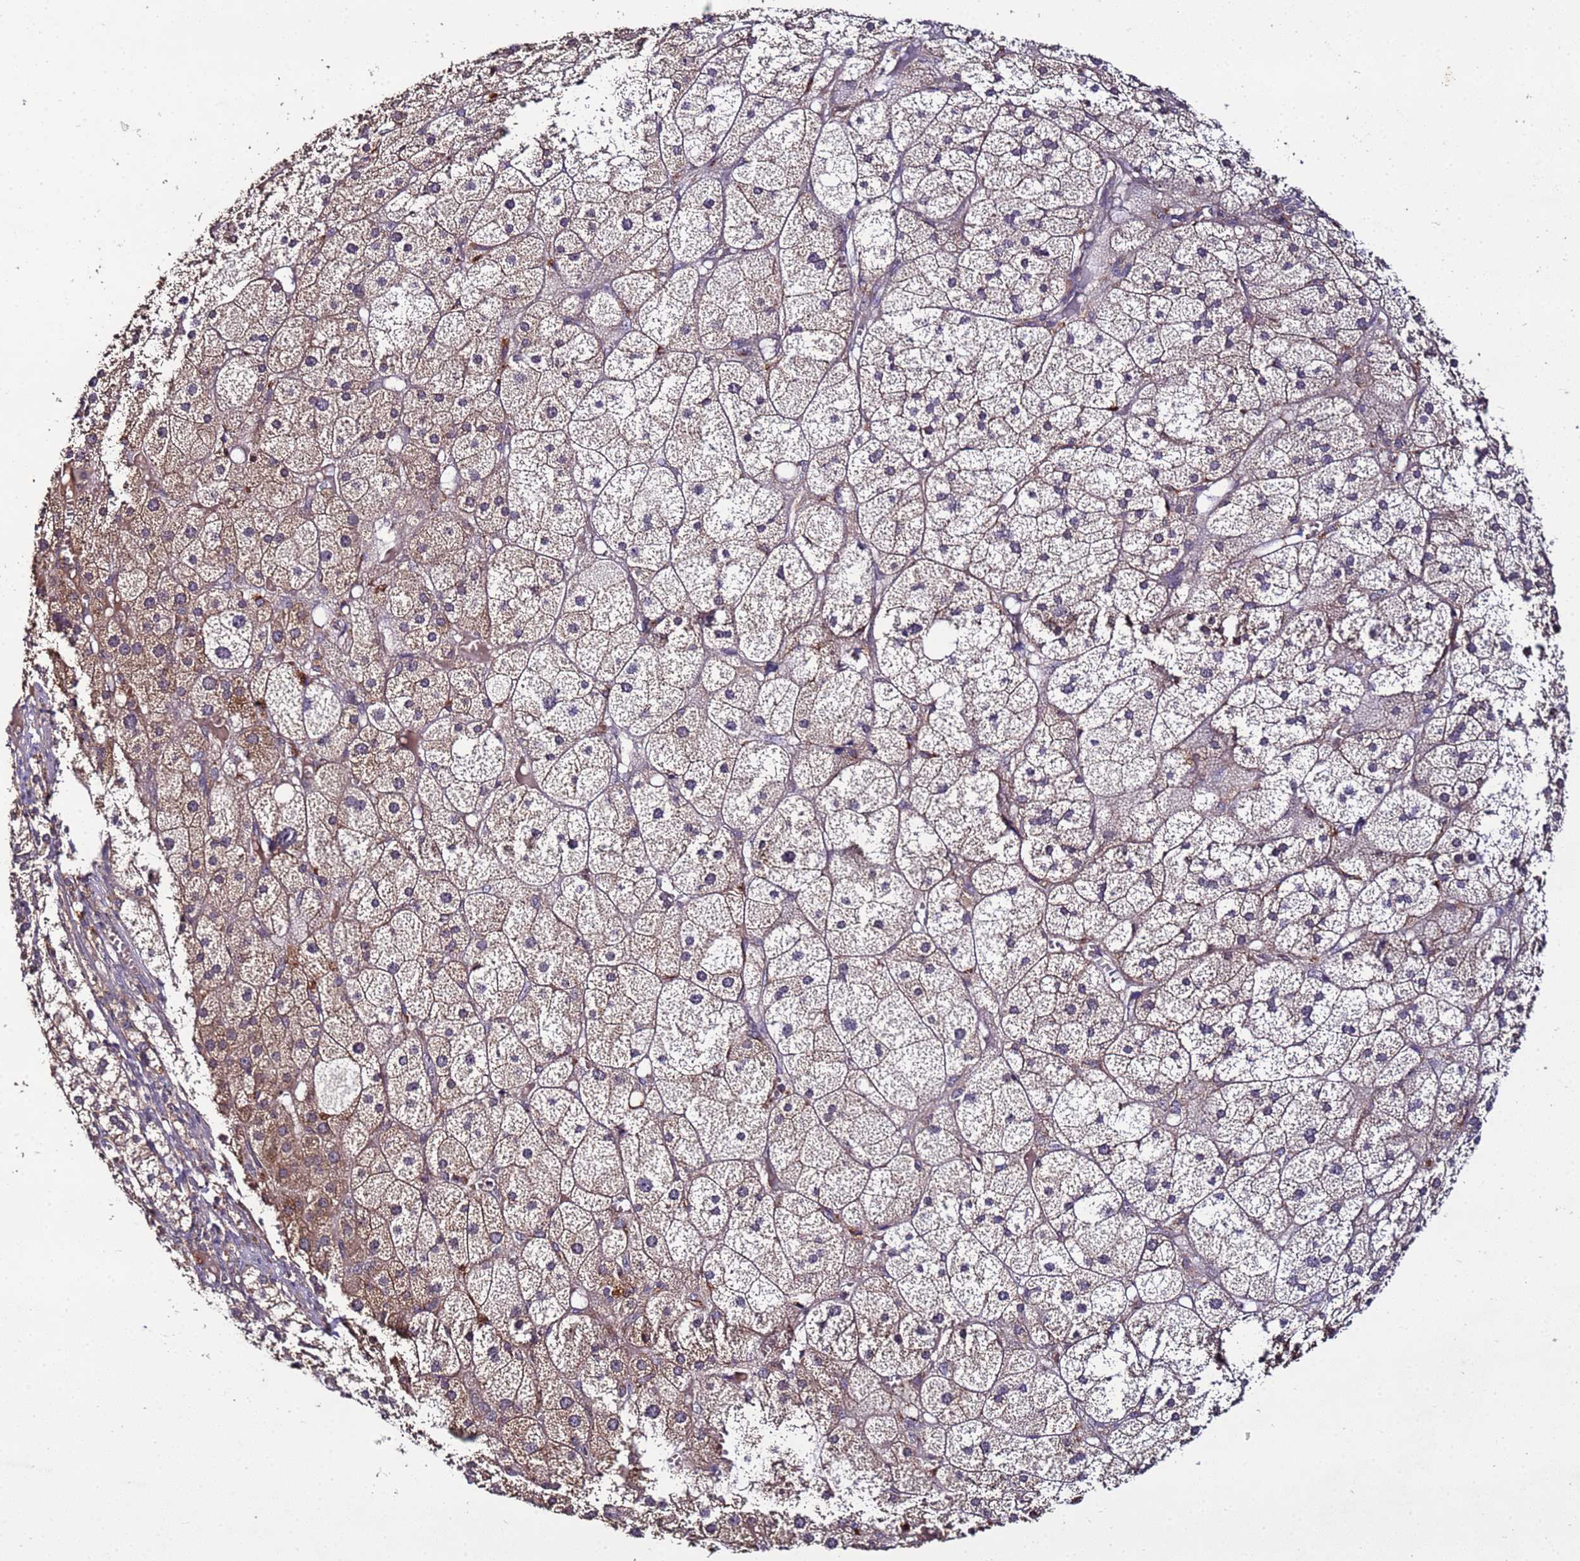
{"staining": {"intensity": "moderate", "quantity": "25%-75%", "location": "cytoplasmic/membranous"}, "tissue": "adrenal gland", "cell_type": "Glandular cells", "image_type": "normal", "snomed": [{"axis": "morphology", "description": "Normal tissue, NOS"}, {"axis": "topography", "description": "Adrenal gland"}], "caption": "Protein staining of benign adrenal gland reveals moderate cytoplasmic/membranous expression in about 25%-75% of glandular cells. The staining is performed using DAB brown chromogen to label protein expression. The nuclei are counter-stained blue using hematoxylin.", "gene": "GSPT2", "patient": {"sex": "female", "age": 61}}